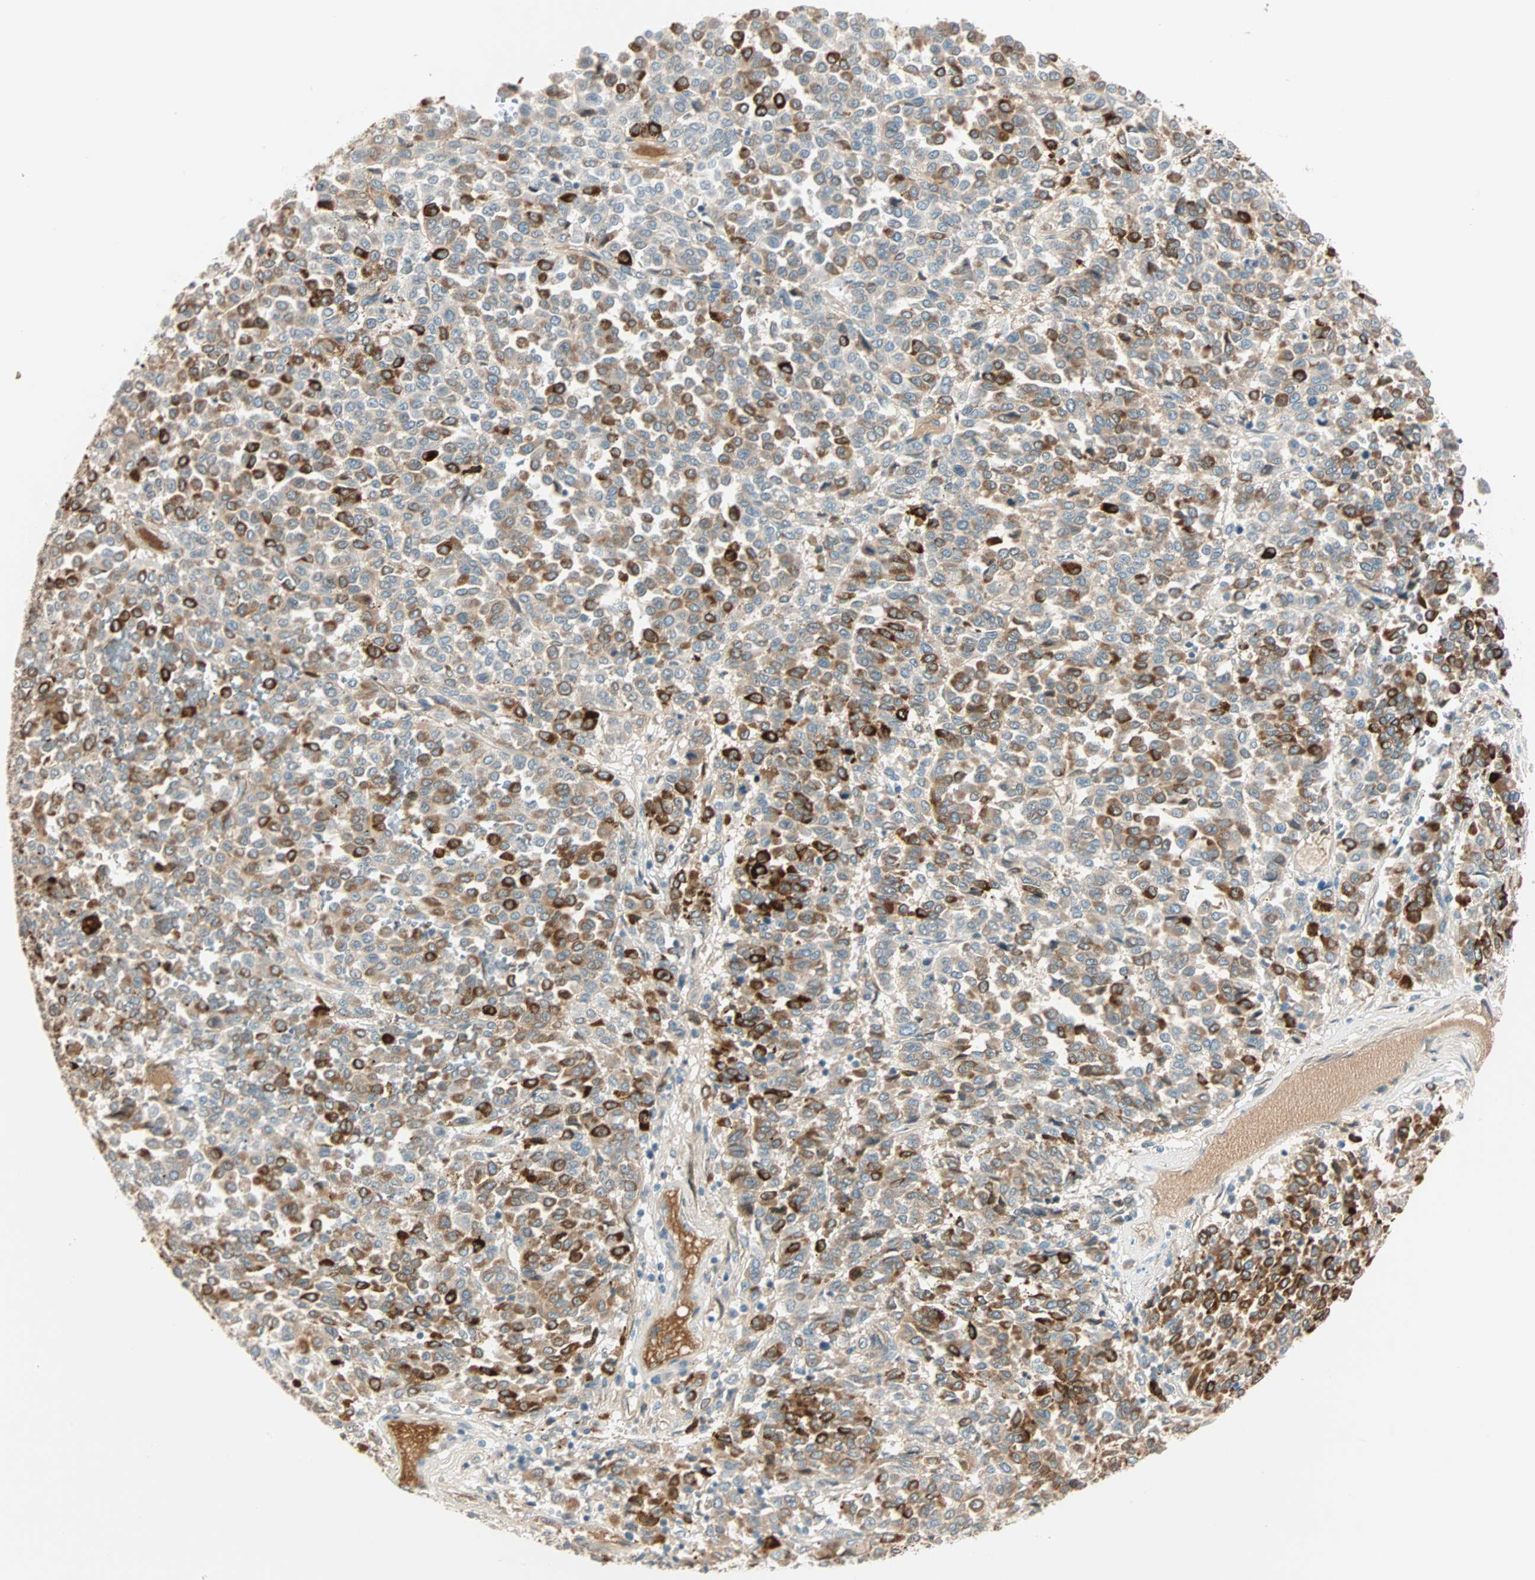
{"staining": {"intensity": "strong", "quantity": "25%-75%", "location": "cytoplasmic/membranous,nuclear"}, "tissue": "melanoma", "cell_type": "Tumor cells", "image_type": "cancer", "snomed": [{"axis": "morphology", "description": "Malignant melanoma, Metastatic site"}, {"axis": "topography", "description": "Pancreas"}], "caption": "Human melanoma stained for a protein (brown) exhibits strong cytoplasmic/membranous and nuclear positive expression in approximately 25%-75% of tumor cells.", "gene": "BCAN", "patient": {"sex": "female", "age": 30}}